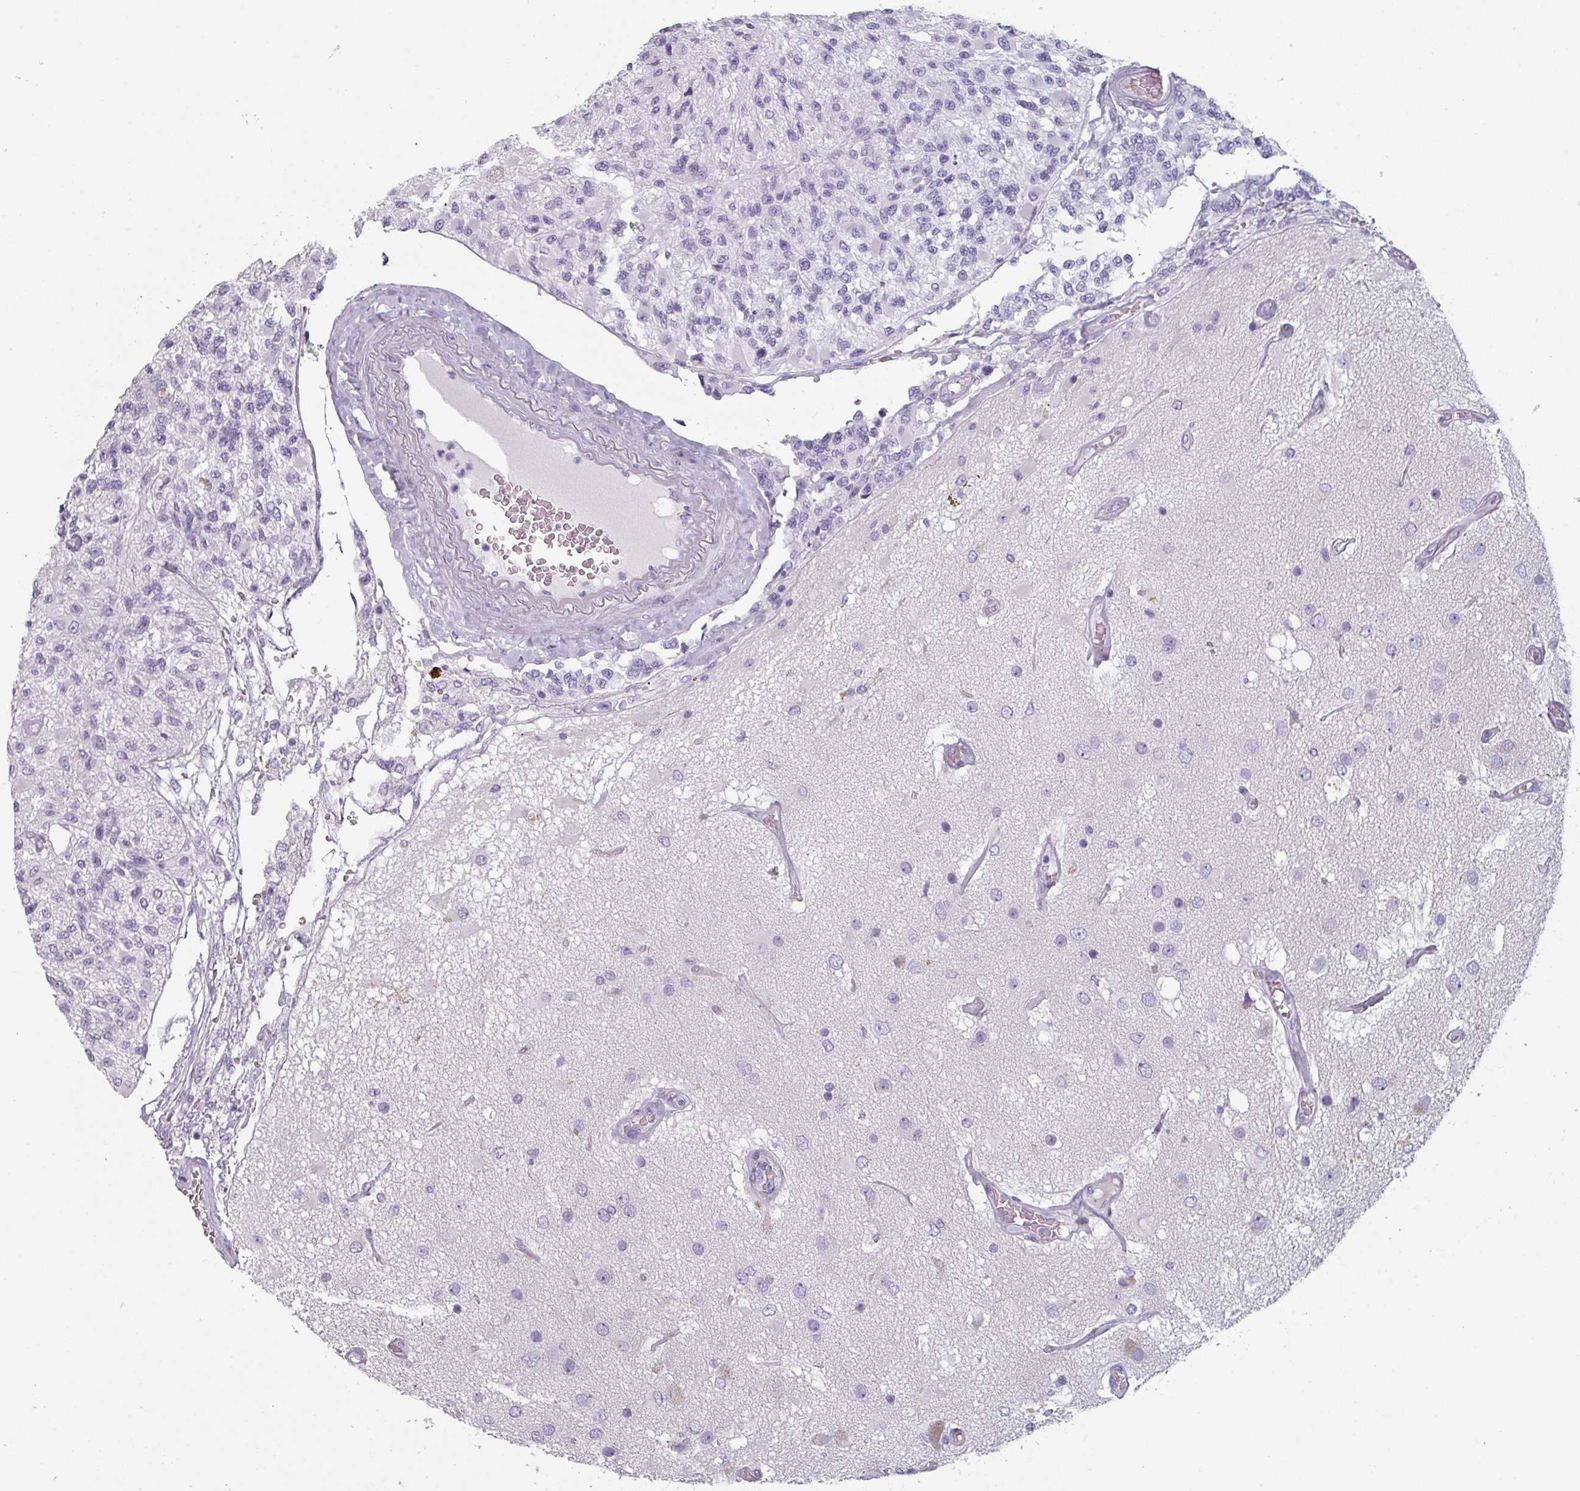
{"staining": {"intensity": "negative", "quantity": "none", "location": "none"}, "tissue": "glioma", "cell_type": "Tumor cells", "image_type": "cancer", "snomed": [{"axis": "morphology", "description": "Glioma, malignant, High grade"}, {"axis": "morphology", "description": "Glioblastoma, NOS"}, {"axis": "topography", "description": "Brain"}], "caption": "The photomicrograph displays no significant positivity in tumor cells of glioma.", "gene": "SLC35G2", "patient": {"sex": "male", "age": 60}}